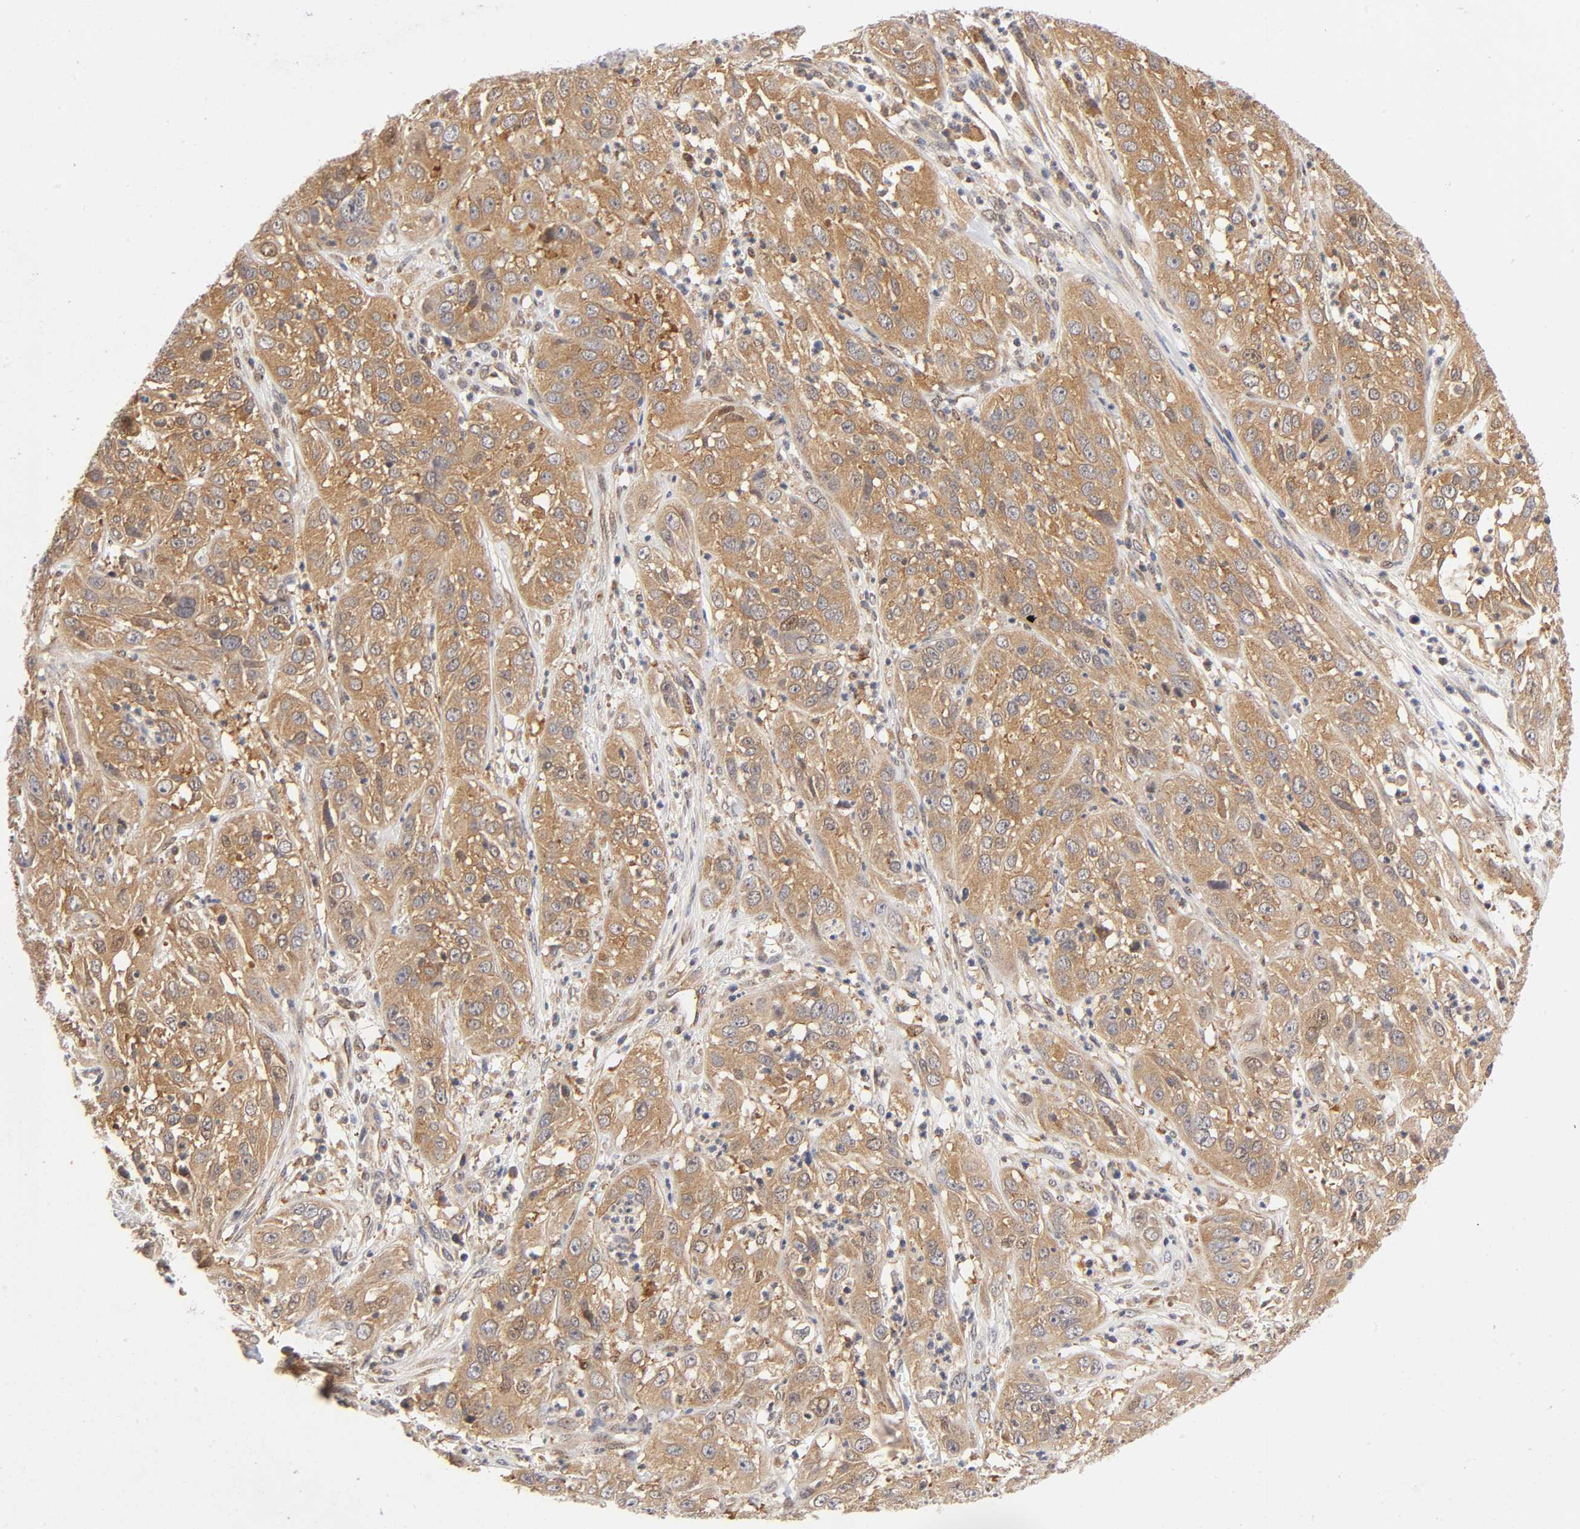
{"staining": {"intensity": "strong", "quantity": ">75%", "location": "cytoplasmic/membranous"}, "tissue": "cervical cancer", "cell_type": "Tumor cells", "image_type": "cancer", "snomed": [{"axis": "morphology", "description": "Squamous cell carcinoma, NOS"}, {"axis": "topography", "description": "Cervix"}], "caption": "A brown stain shows strong cytoplasmic/membranous positivity of a protein in human cervical cancer (squamous cell carcinoma) tumor cells. The staining was performed using DAB to visualize the protein expression in brown, while the nuclei were stained in blue with hematoxylin (Magnification: 20x).", "gene": "PAFAH1B1", "patient": {"sex": "female", "age": 32}}